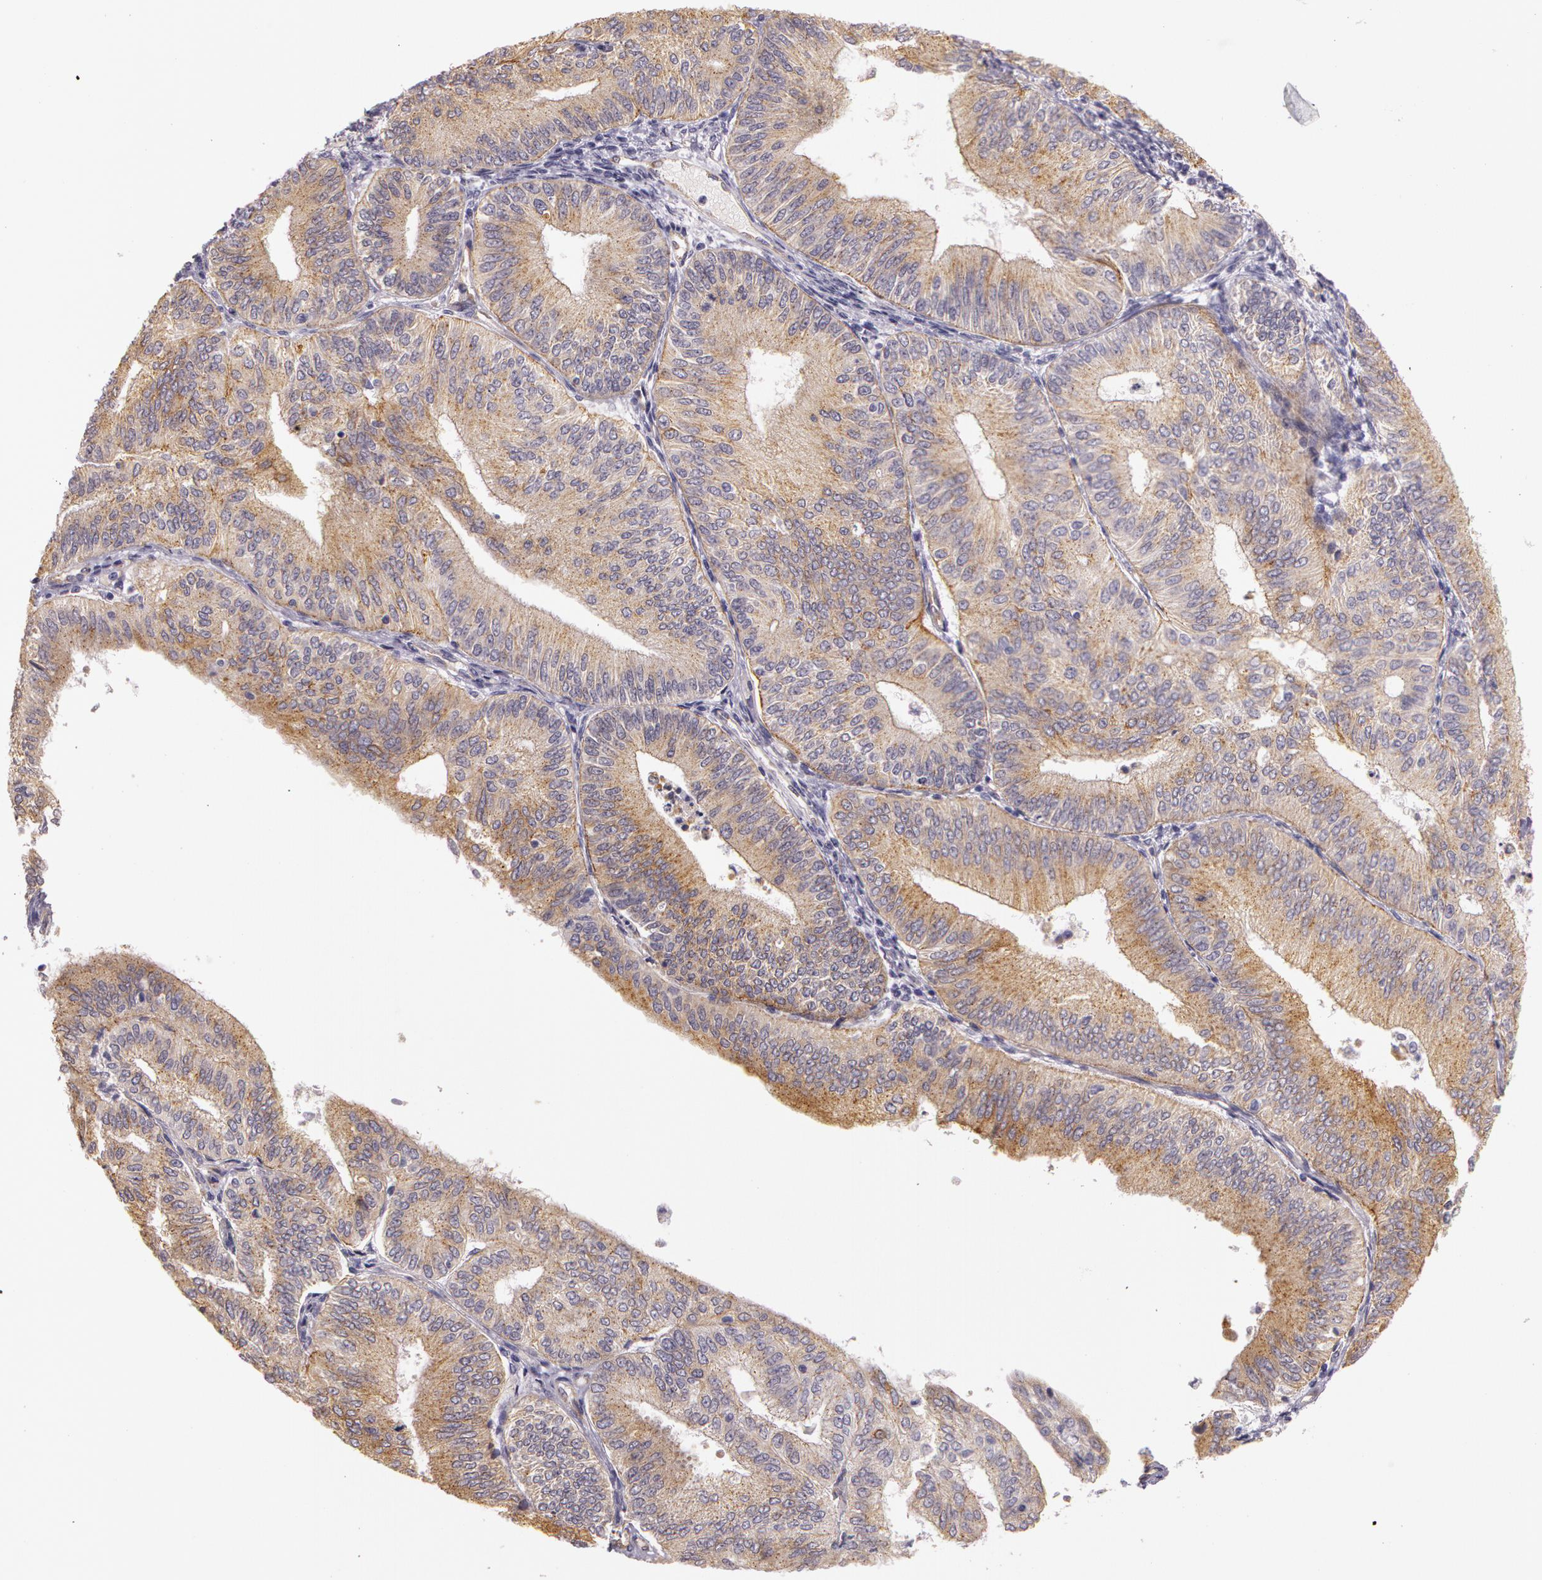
{"staining": {"intensity": "moderate", "quantity": ">75%", "location": "cytoplasmic/membranous"}, "tissue": "endometrial cancer", "cell_type": "Tumor cells", "image_type": "cancer", "snomed": [{"axis": "morphology", "description": "Adenocarcinoma, NOS"}, {"axis": "topography", "description": "Endometrium"}], "caption": "Protein staining of endometrial cancer tissue demonstrates moderate cytoplasmic/membranous staining in approximately >75% of tumor cells. Nuclei are stained in blue.", "gene": "APP", "patient": {"sex": "female", "age": 55}}